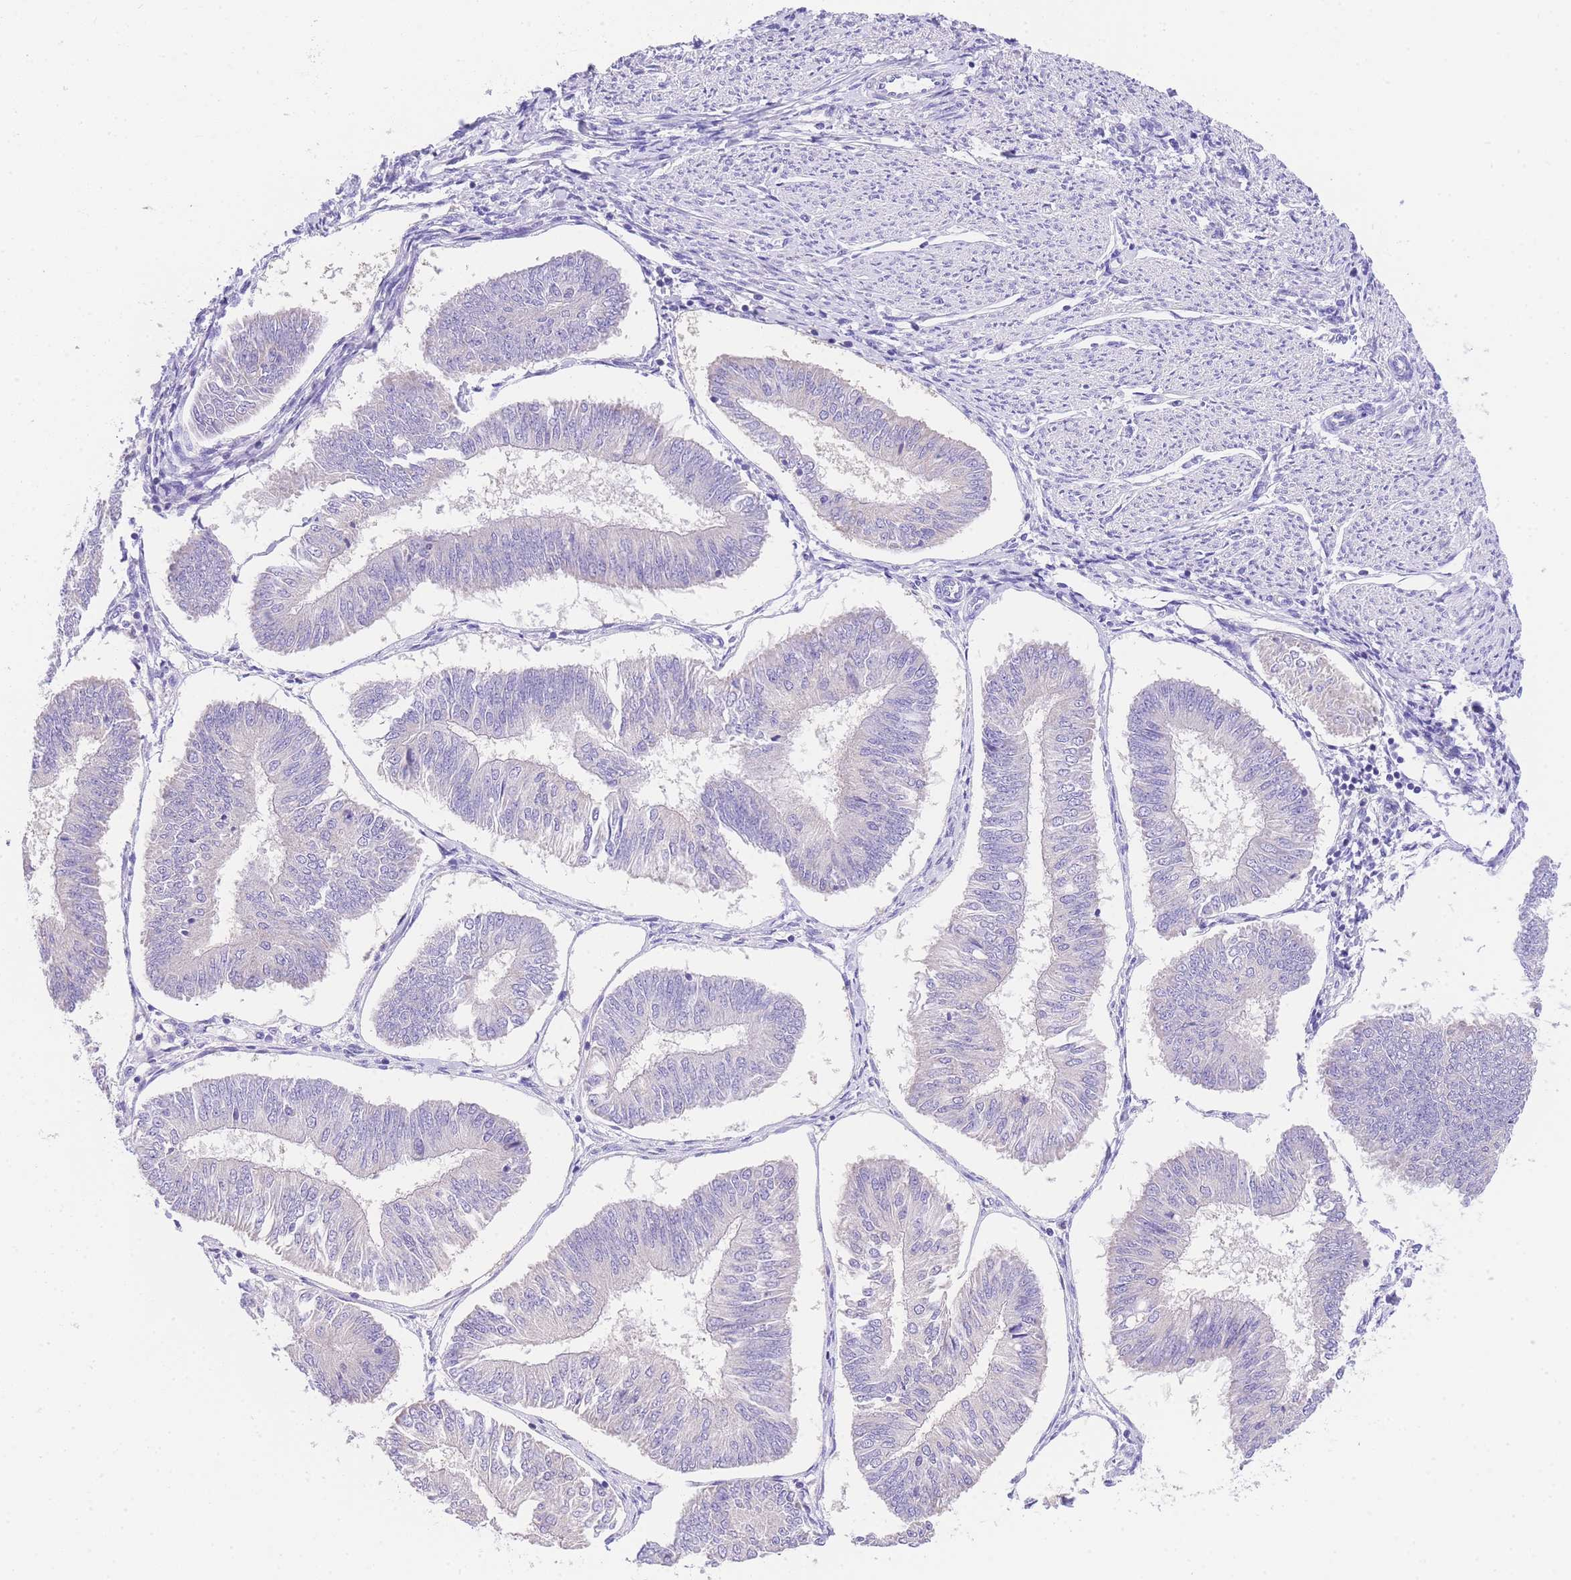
{"staining": {"intensity": "negative", "quantity": "none", "location": "none"}, "tissue": "endometrial cancer", "cell_type": "Tumor cells", "image_type": "cancer", "snomed": [{"axis": "morphology", "description": "Adenocarcinoma, NOS"}, {"axis": "topography", "description": "Endometrium"}], "caption": "High magnification brightfield microscopy of endometrial cancer (adenocarcinoma) stained with DAB (3,3'-diaminobenzidine) (brown) and counterstained with hematoxylin (blue): tumor cells show no significant expression.", "gene": "EPN2", "patient": {"sex": "female", "age": 58}}